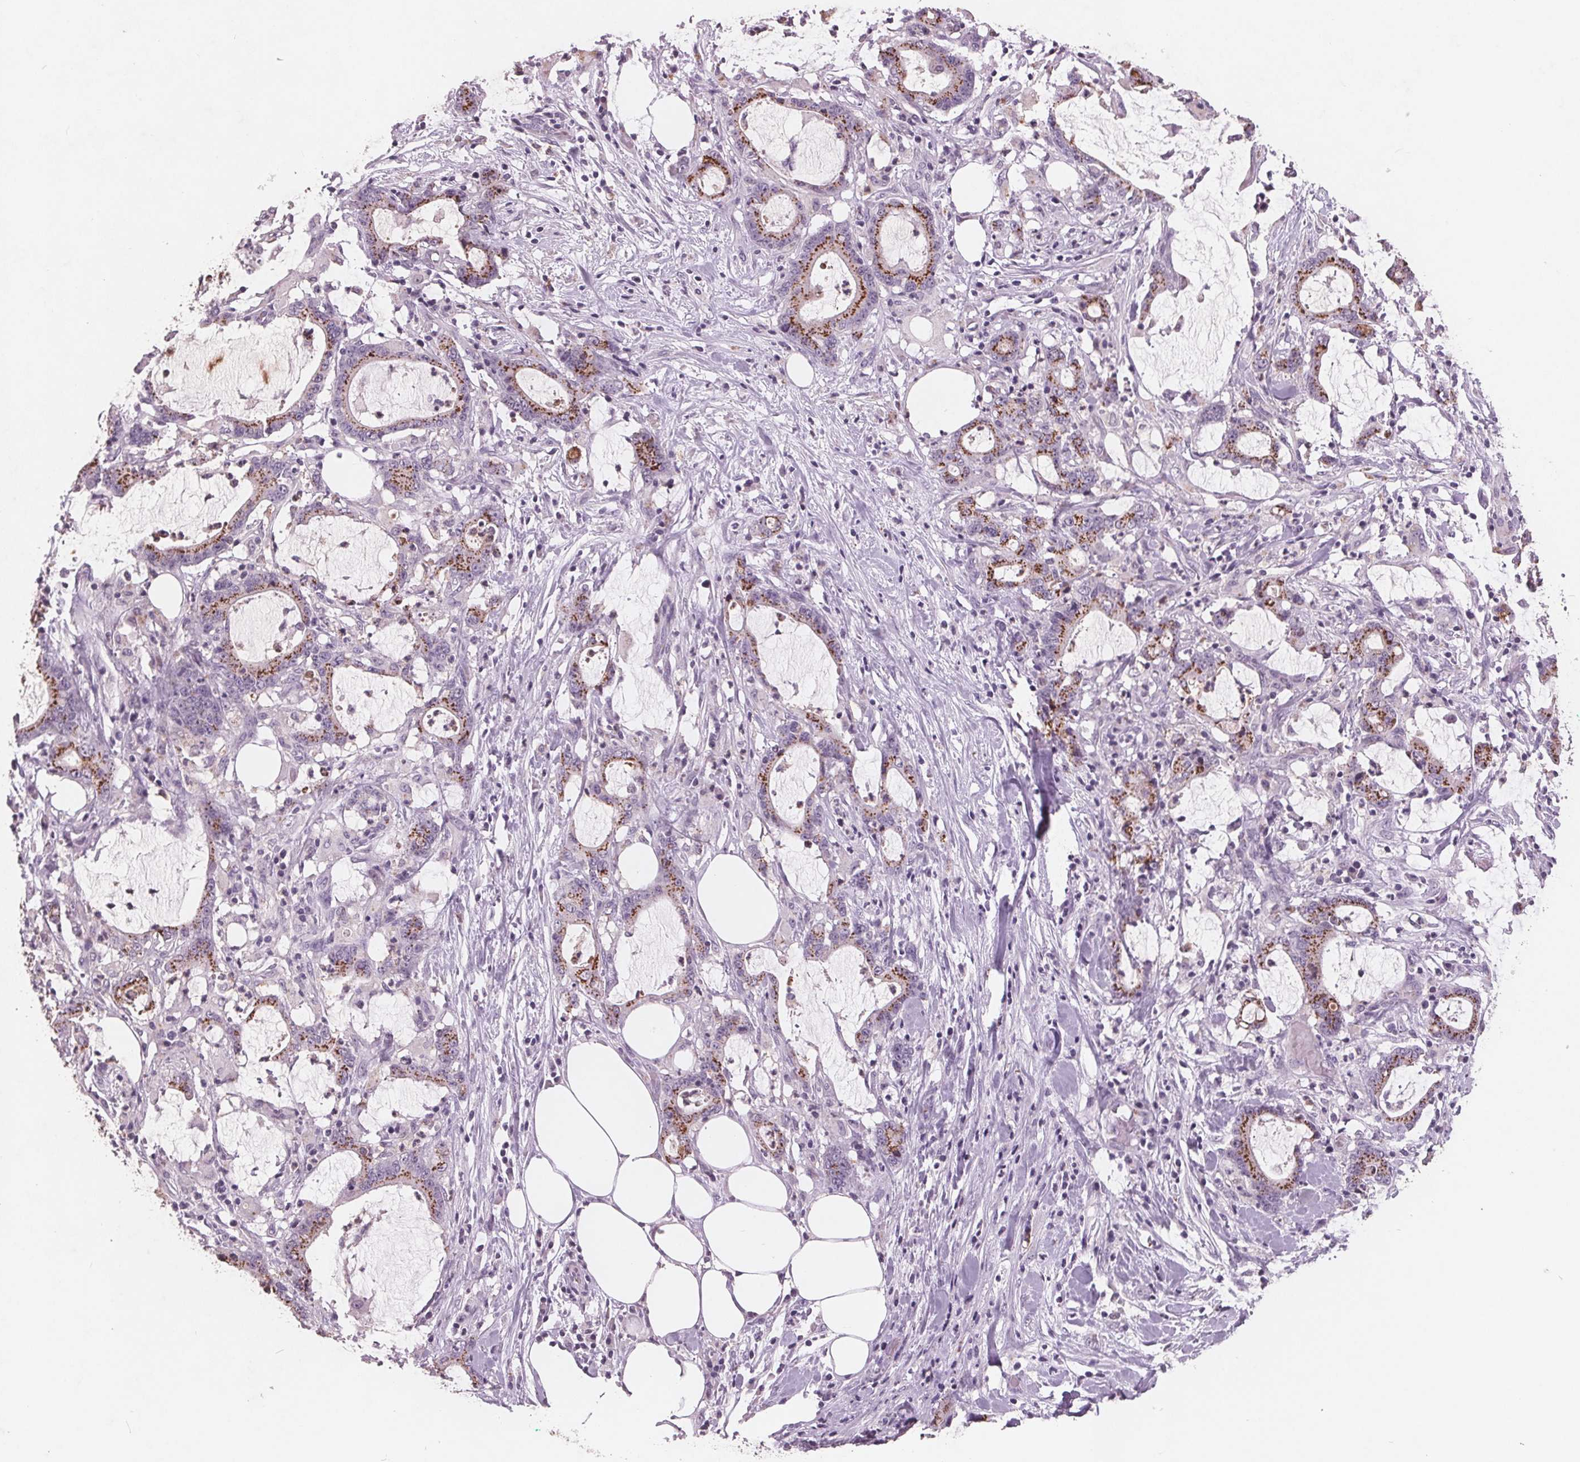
{"staining": {"intensity": "strong", "quantity": ">75%", "location": "cytoplasmic/membranous"}, "tissue": "stomach cancer", "cell_type": "Tumor cells", "image_type": "cancer", "snomed": [{"axis": "morphology", "description": "Adenocarcinoma, NOS"}, {"axis": "topography", "description": "Stomach, upper"}], "caption": "Adenocarcinoma (stomach) stained for a protein (brown) reveals strong cytoplasmic/membranous positive staining in about >75% of tumor cells.", "gene": "PTPN14", "patient": {"sex": "male", "age": 68}}